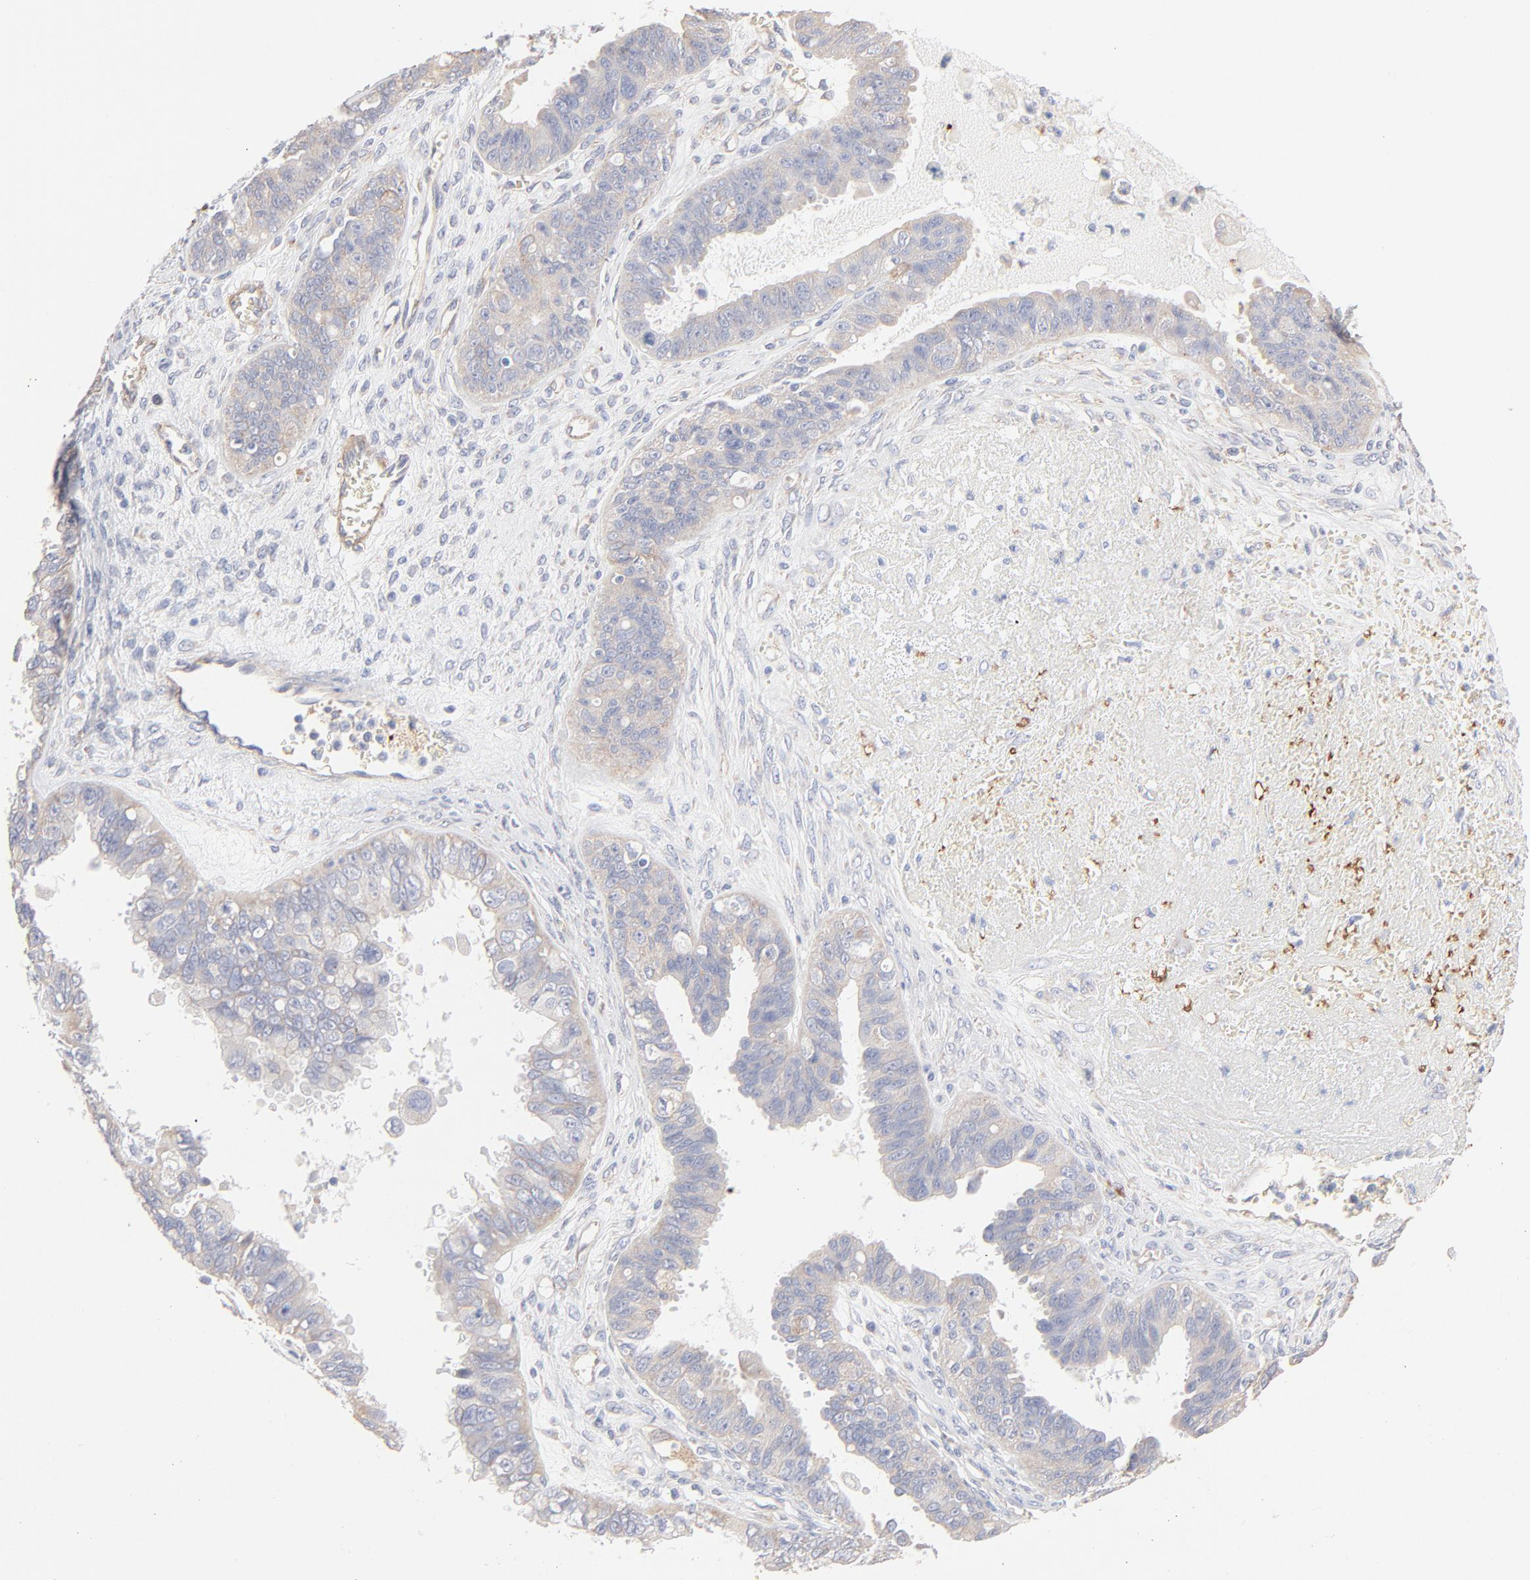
{"staining": {"intensity": "weak", "quantity": ">75%", "location": "cytoplasmic/membranous"}, "tissue": "ovarian cancer", "cell_type": "Tumor cells", "image_type": "cancer", "snomed": [{"axis": "morphology", "description": "Carcinoma, endometroid"}, {"axis": "topography", "description": "Ovary"}], "caption": "Ovarian cancer tissue shows weak cytoplasmic/membranous expression in approximately >75% of tumor cells (Brightfield microscopy of DAB IHC at high magnification).", "gene": "SPTB", "patient": {"sex": "female", "age": 85}}